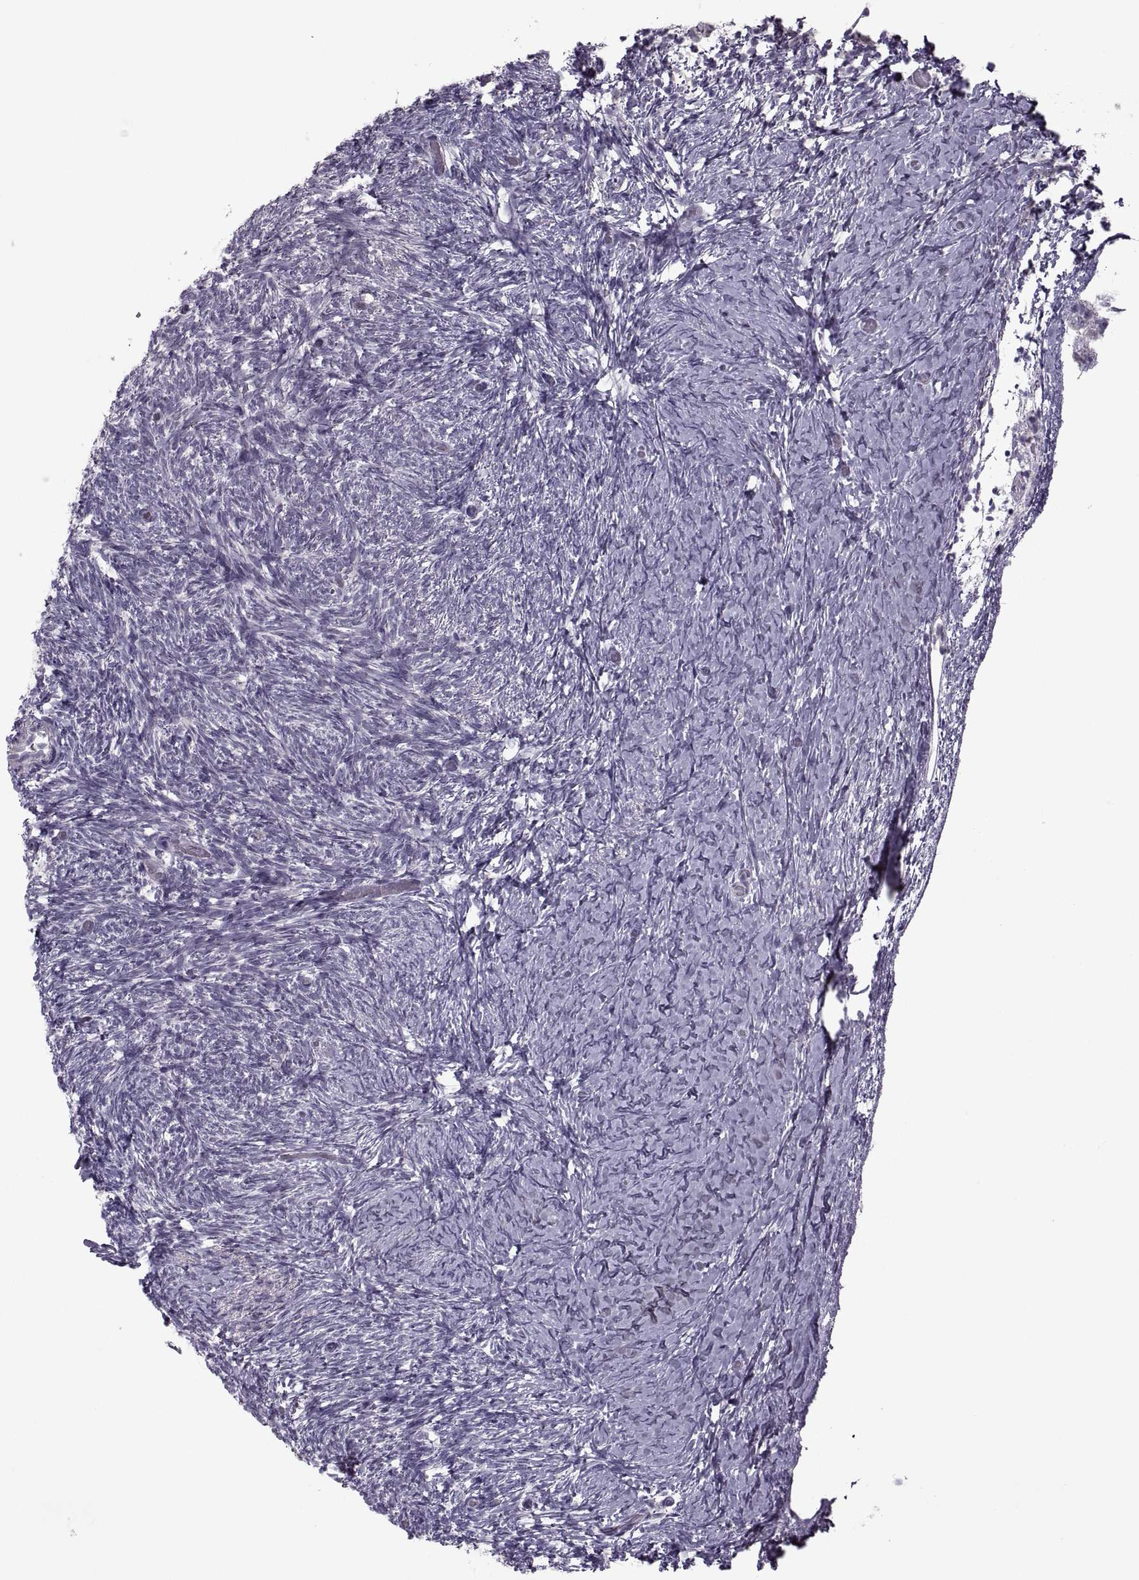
{"staining": {"intensity": "weak", "quantity": "<25%", "location": "cytoplasmic/membranous"}, "tissue": "ovary", "cell_type": "Follicle cells", "image_type": "normal", "snomed": [{"axis": "morphology", "description": "Normal tissue, NOS"}, {"axis": "topography", "description": "Ovary"}], "caption": "An immunohistochemistry (IHC) micrograph of unremarkable ovary is shown. There is no staining in follicle cells of ovary.", "gene": "MGAT4D", "patient": {"sex": "female", "age": 39}}